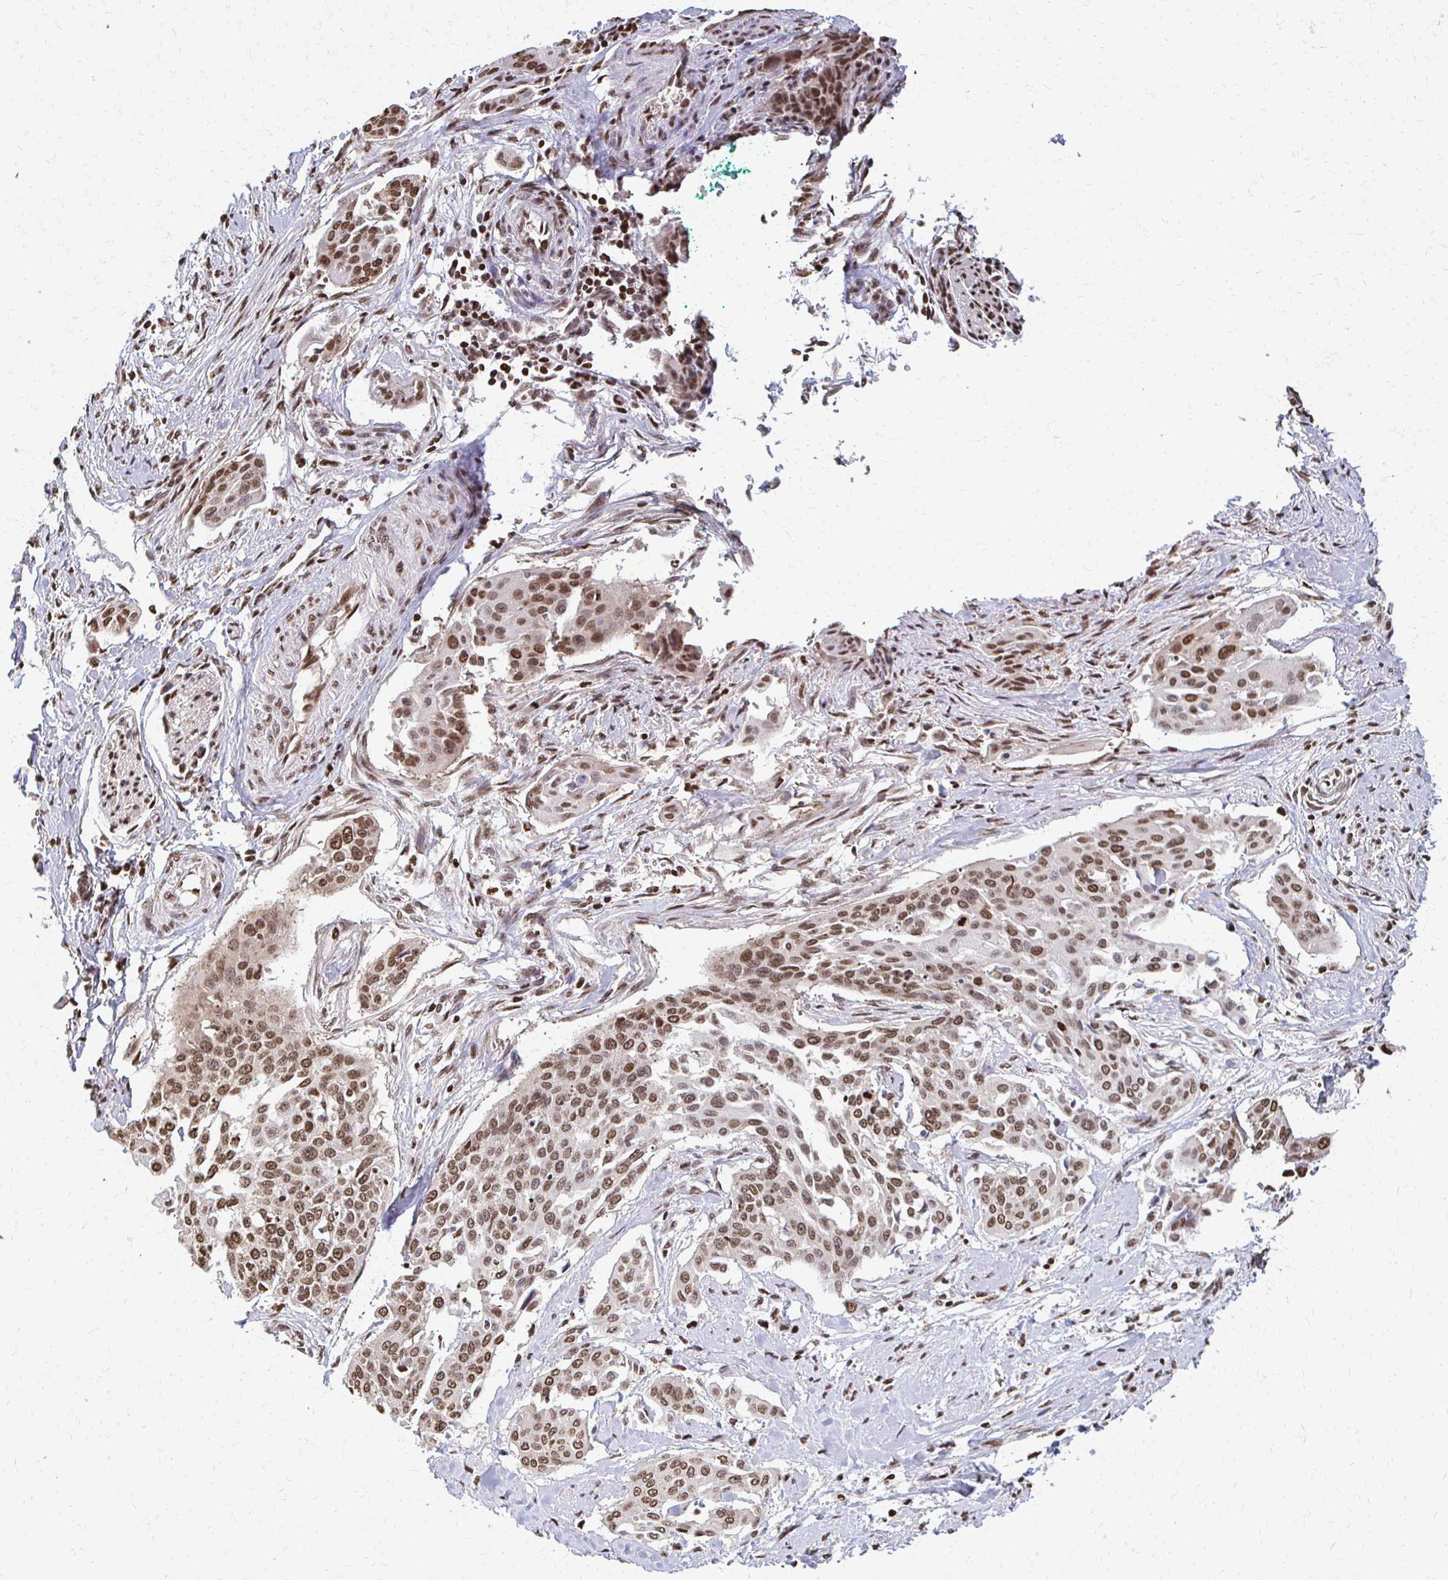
{"staining": {"intensity": "moderate", "quantity": ">75%", "location": "nuclear"}, "tissue": "cervical cancer", "cell_type": "Tumor cells", "image_type": "cancer", "snomed": [{"axis": "morphology", "description": "Squamous cell carcinoma, NOS"}, {"axis": "topography", "description": "Cervix"}], "caption": "Immunohistochemical staining of human cervical squamous cell carcinoma demonstrates medium levels of moderate nuclear positivity in about >75% of tumor cells.", "gene": "HOXA9", "patient": {"sex": "female", "age": 44}}